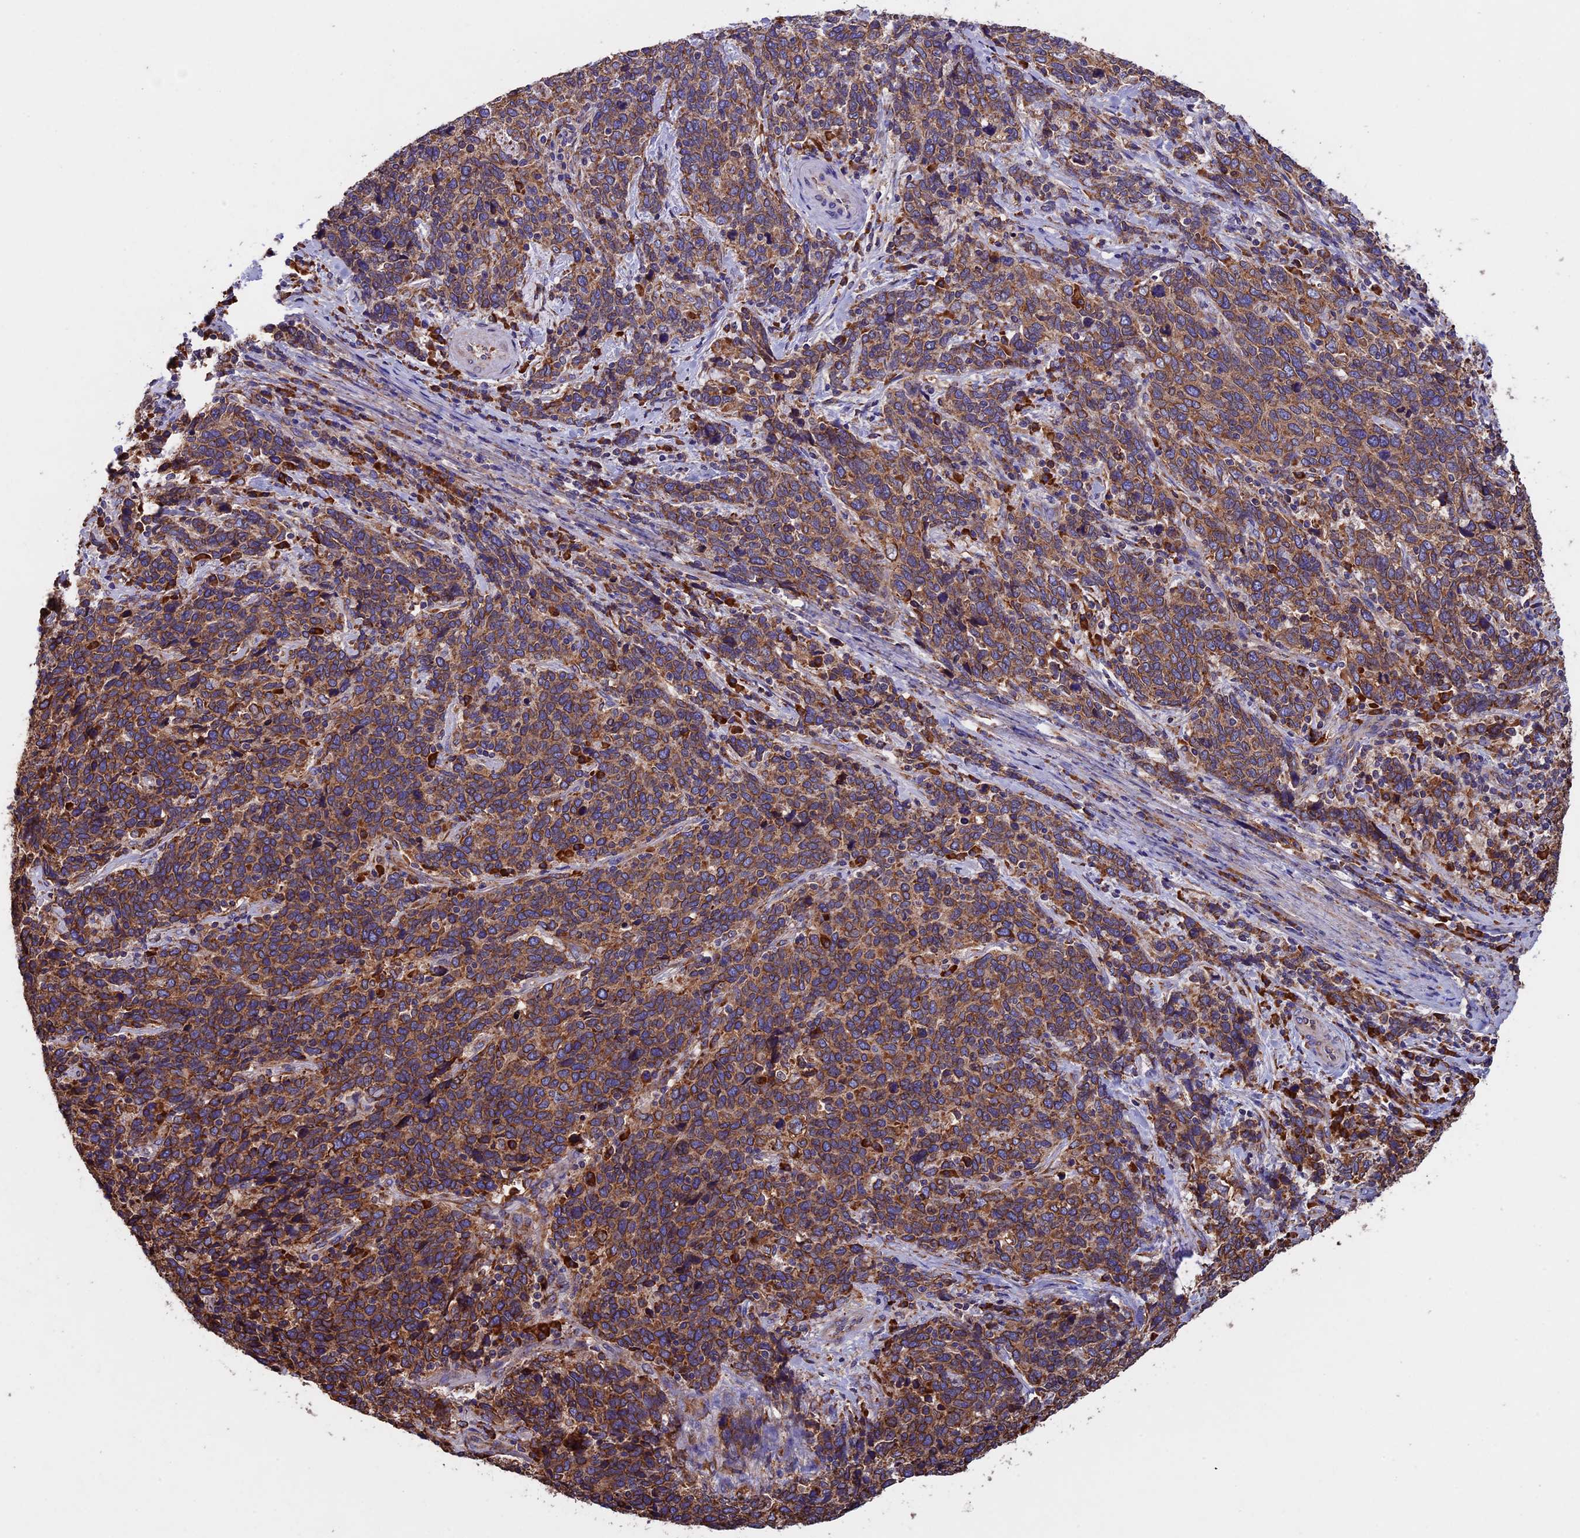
{"staining": {"intensity": "strong", "quantity": ">75%", "location": "cytoplasmic/membranous"}, "tissue": "cervical cancer", "cell_type": "Tumor cells", "image_type": "cancer", "snomed": [{"axis": "morphology", "description": "Squamous cell carcinoma, NOS"}, {"axis": "topography", "description": "Cervix"}], "caption": "This histopathology image demonstrates immunohistochemistry (IHC) staining of human squamous cell carcinoma (cervical), with high strong cytoplasmic/membranous expression in about >75% of tumor cells.", "gene": "BTBD3", "patient": {"sex": "female", "age": 41}}